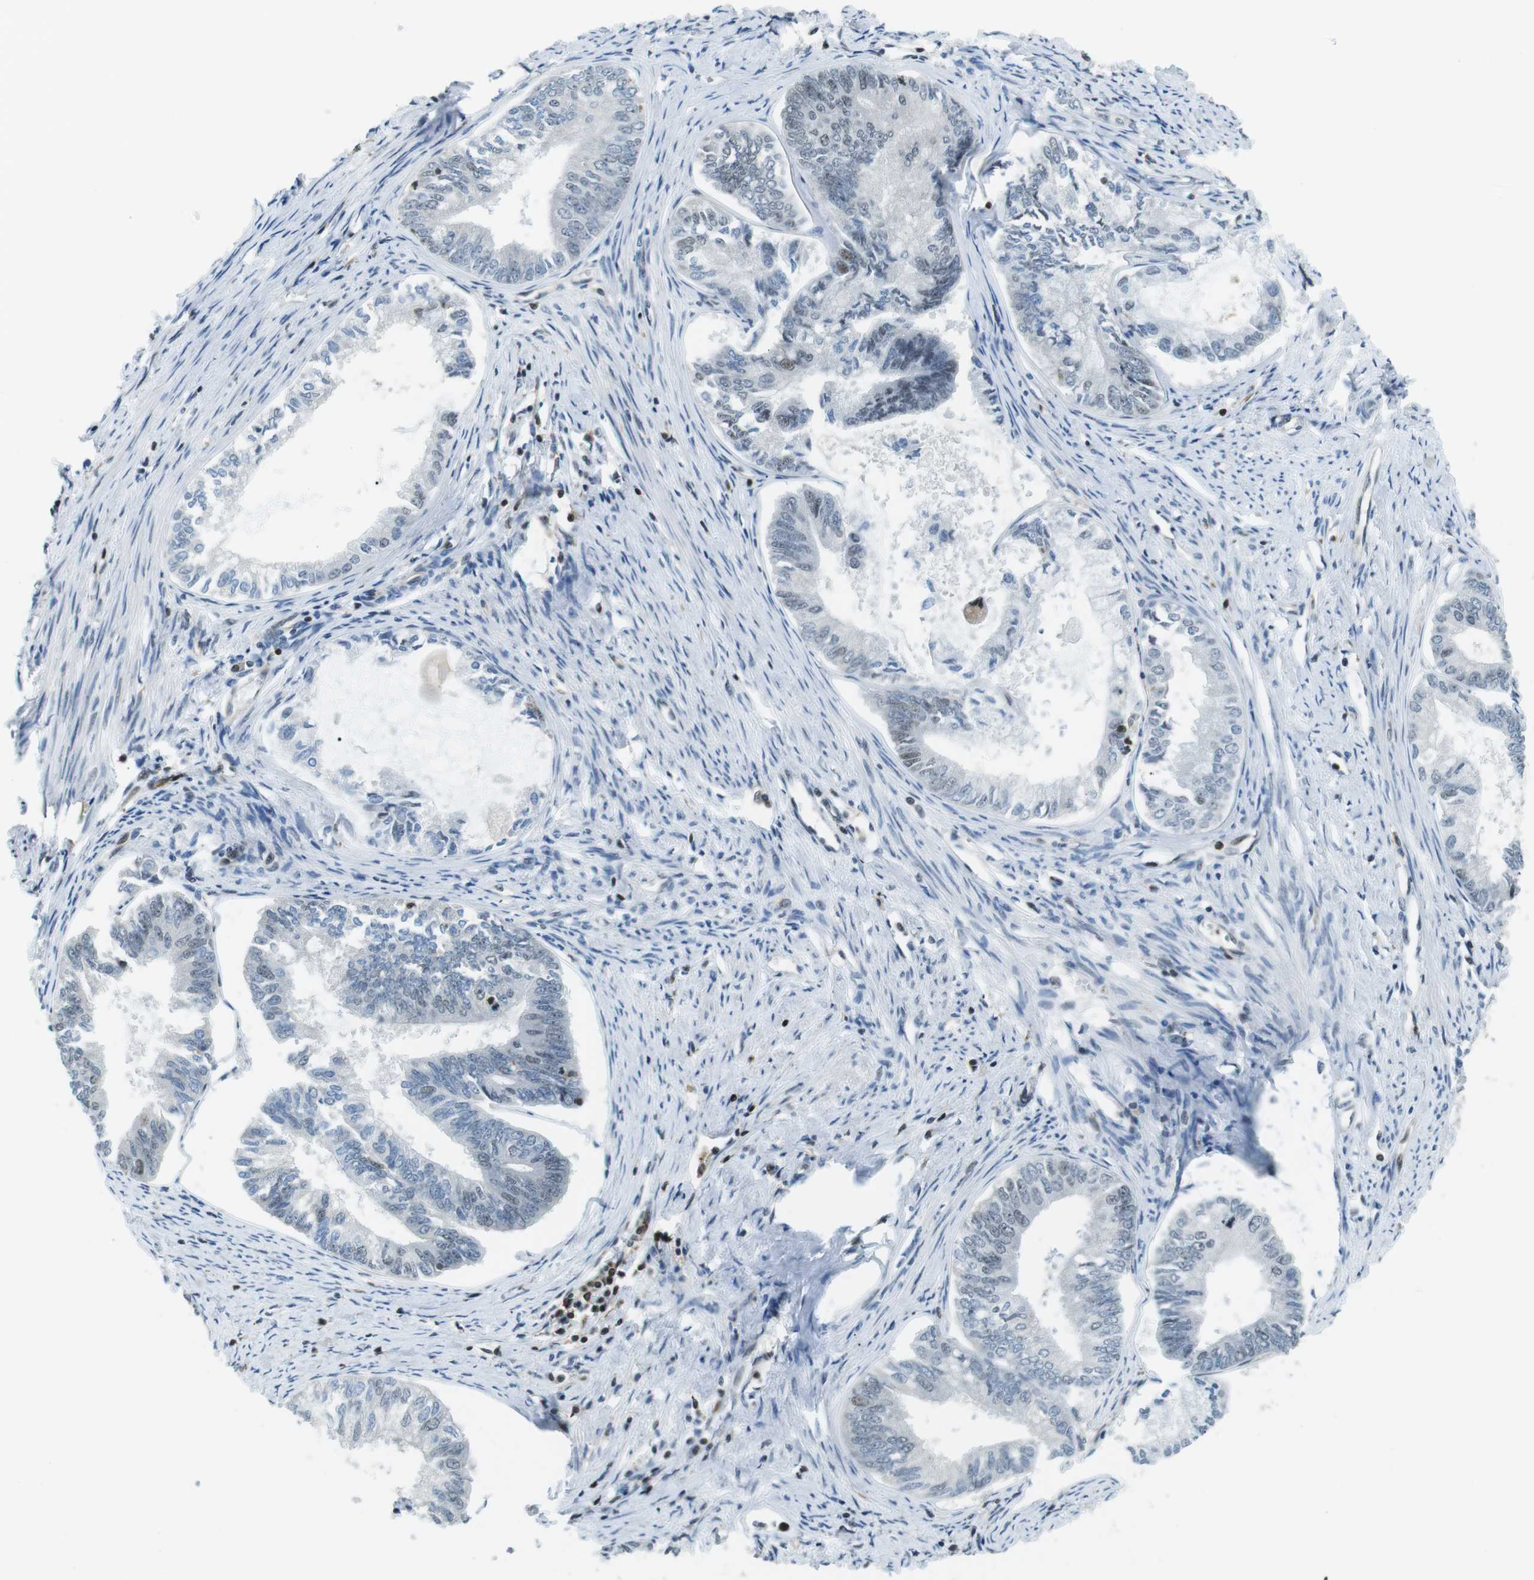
{"staining": {"intensity": "weak", "quantity": "<25%", "location": "nuclear"}, "tissue": "endometrial cancer", "cell_type": "Tumor cells", "image_type": "cancer", "snomed": [{"axis": "morphology", "description": "Adenocarcinoma, NOS"}, {"axis": "topography", "description": "Endometrium"}], "caption": "Histopathology image shows no significant protein positivity in tumor cells of adenocarcinoma (endometrial). (Stains: DAB immunohistochemistry with hematoxylin counter stain, Microscopy: brightfield microscopy at high magnification).", "gene": "STK10", "patient": {"sex": "female", "age": 86}}